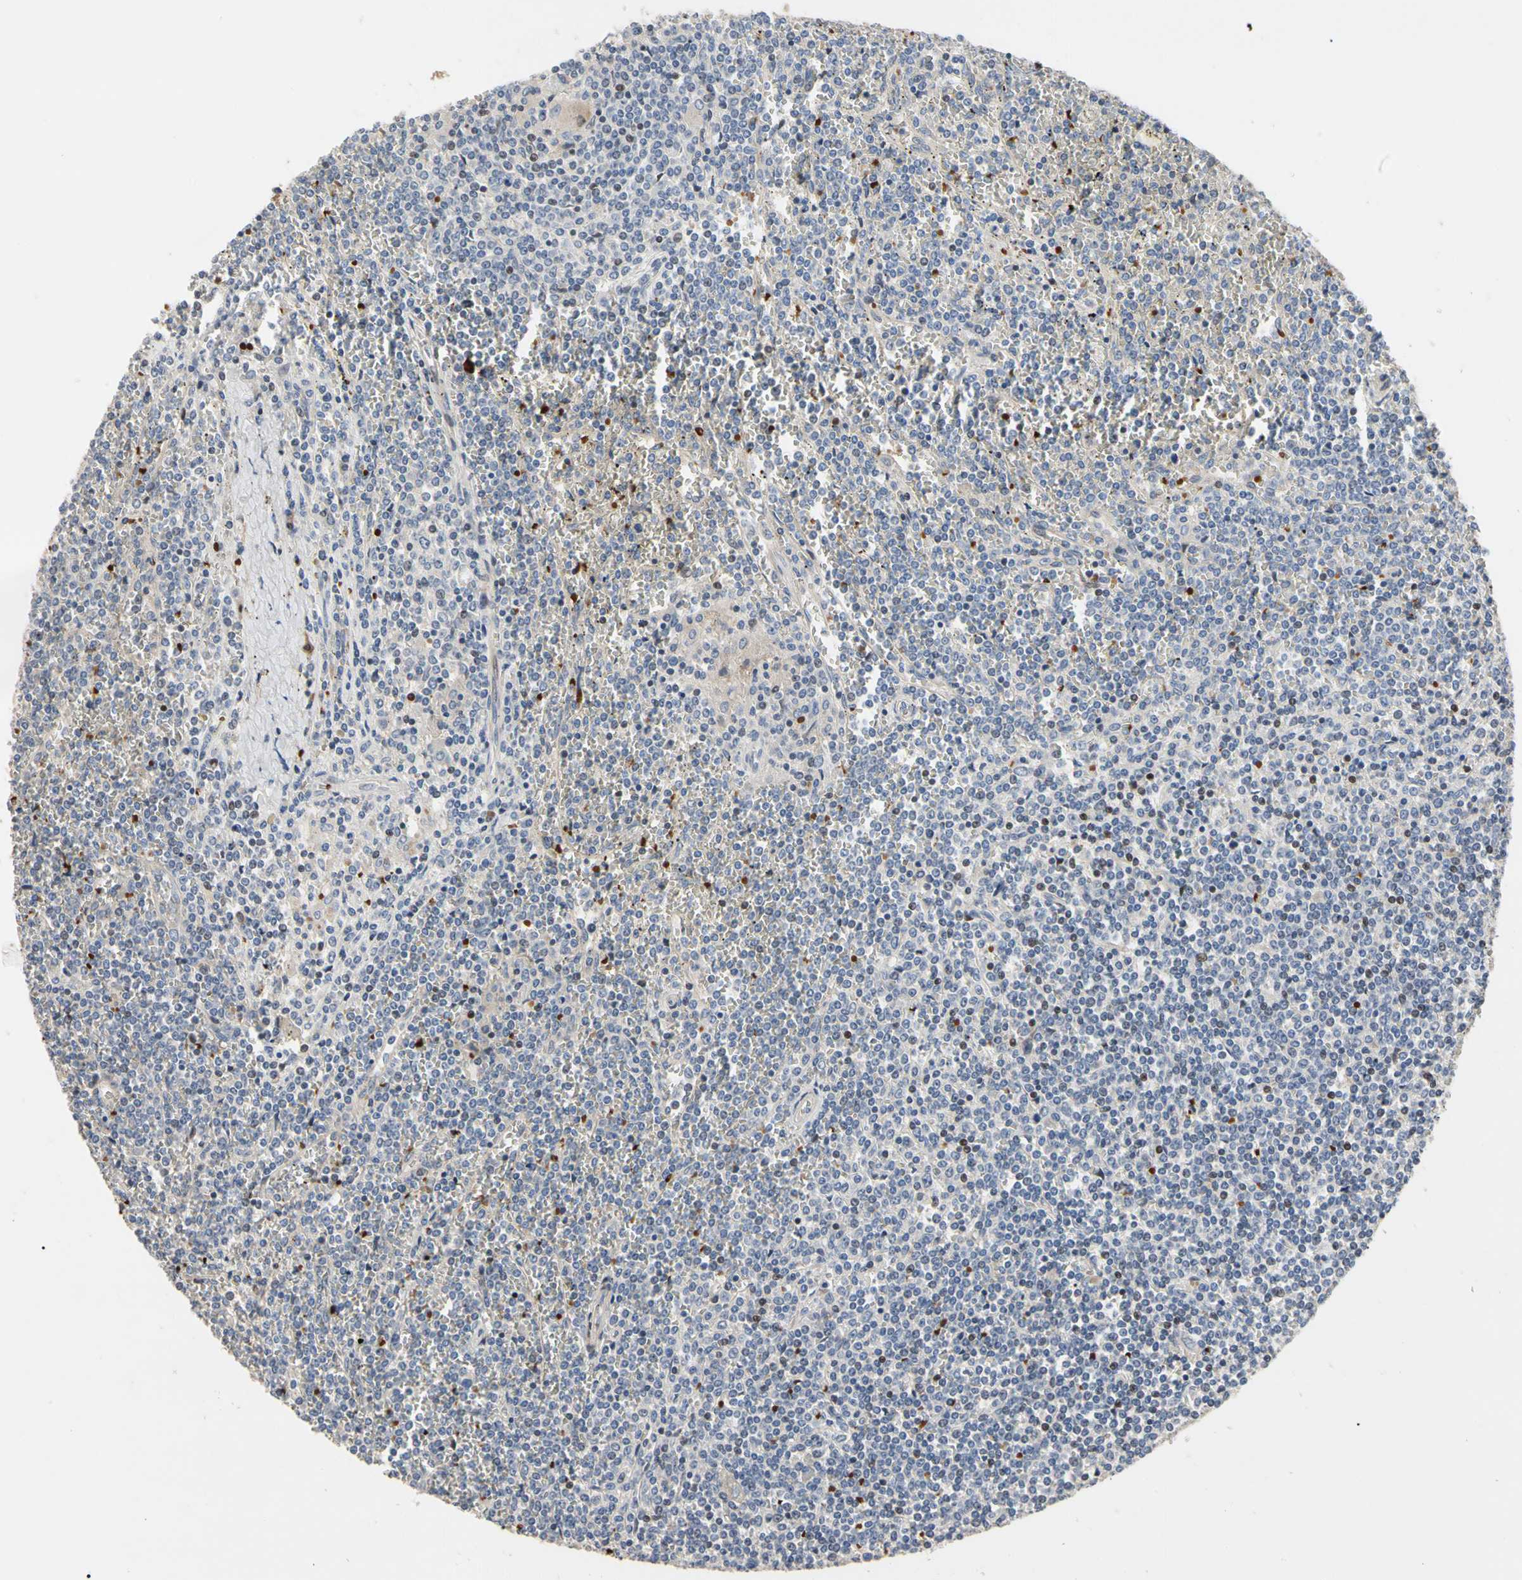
{"staining": {"intensity": "moderate", "quantity": "<25%", "location": "nuclear"}, "tissue": "lymphoma", "cell_type": "Tumor cells", "image_type": "cancer", "snomed": [{"axis": "morphology", "description": "Malignant lymphoma, non-Hodgkin's type, Low grade"}, {"axis": "topography", "description": "Spleen"}], "caption": "Immunohistochemical staining of human low-grade malignant lymphoma, non-Hodgkin's type shows low levels of moderate nuclear expression in approximately <25% of tumor cells. The protein of interest is stained brown, and the nuclei are stained in blue (DAB (3,3'-diaminobenzidine) IHC with brightfield microscopy, high magnification).", "gene": "HMGCR", "patient": {"sex": "female", "age": 19}}